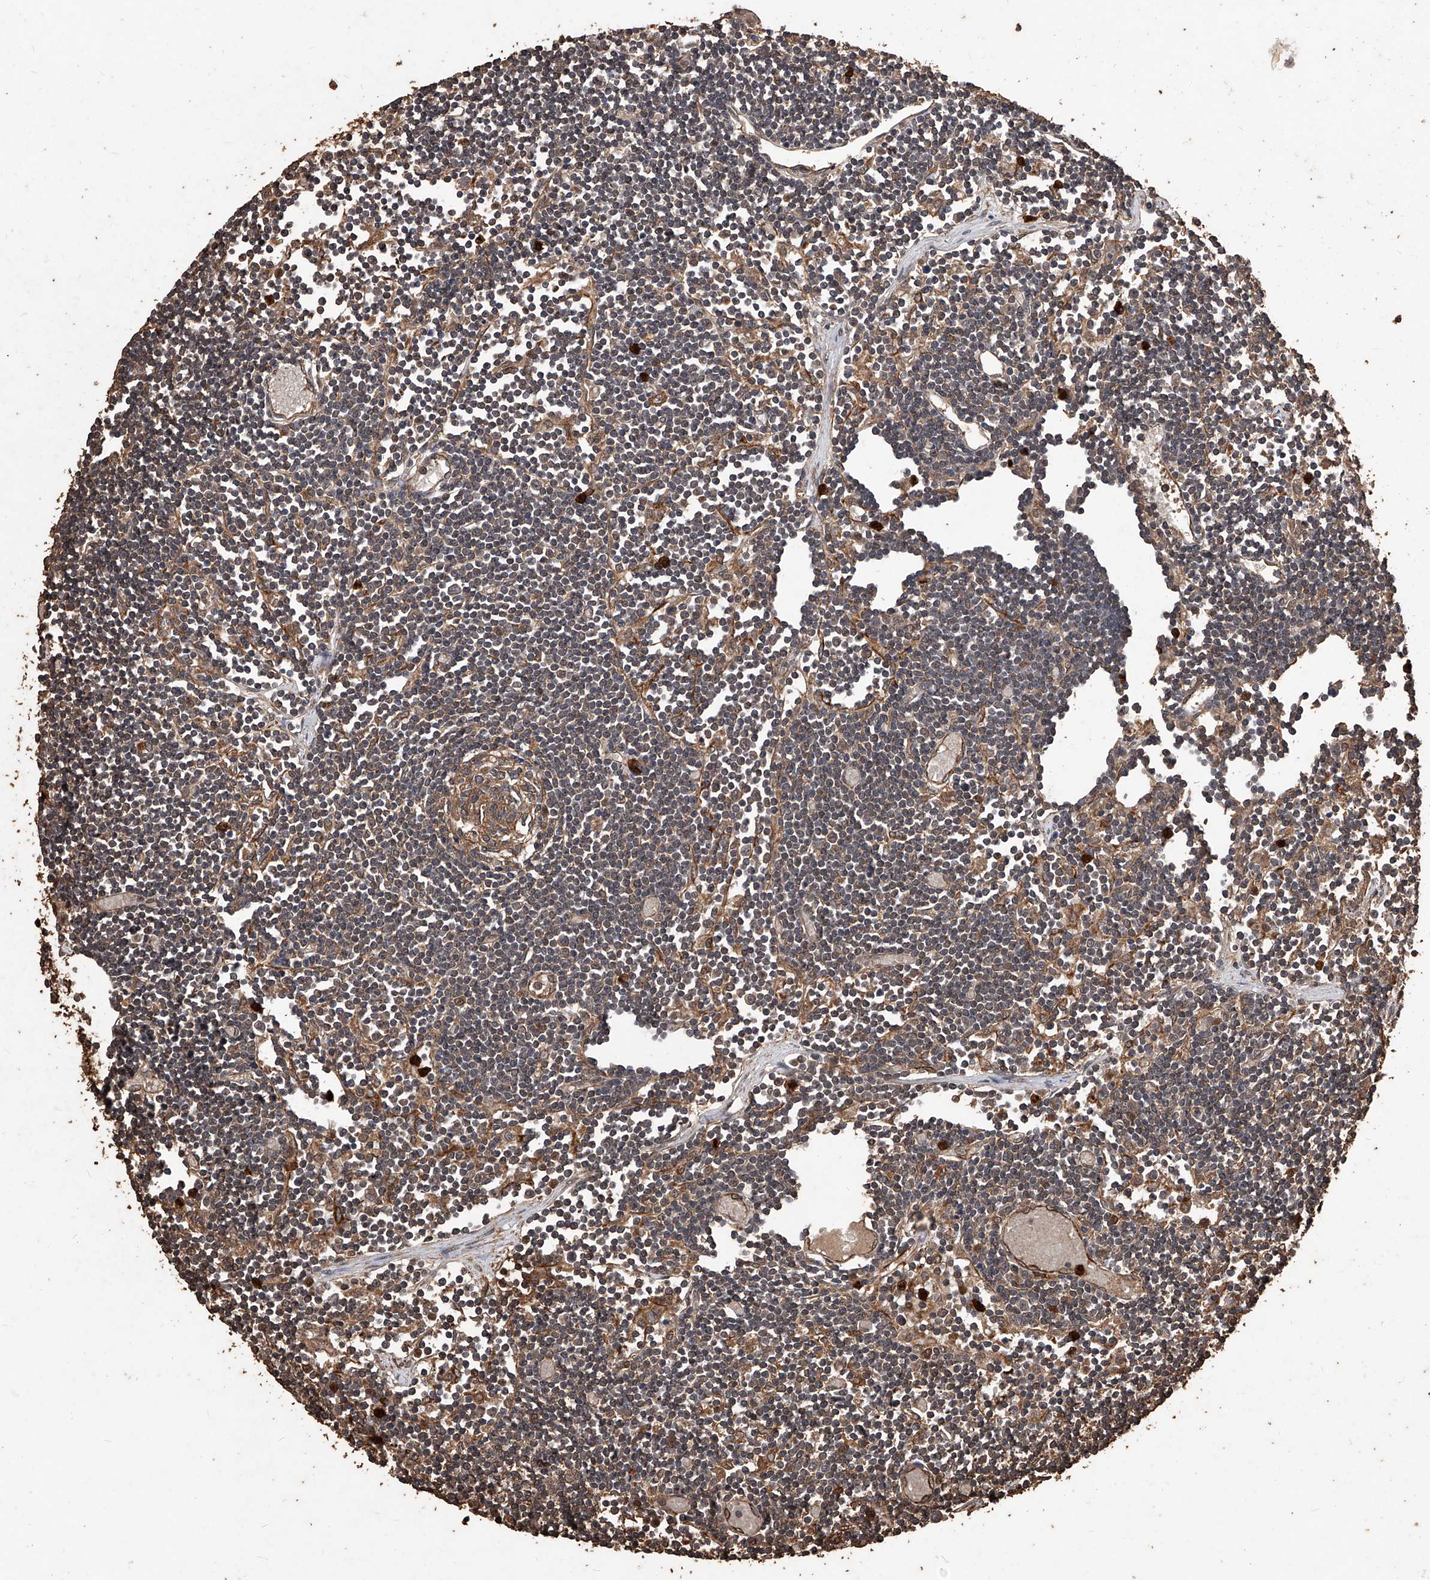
{"staining": {"intensity": "moderate", "quantity": ">75%", "location": "cytoplasmic/membranous"}, "tissue": "lymph node", "cell_type": "Germinal center cells", "image_type": "normal", "snomed": [{"axis": "morphology", "description": "Normal tissue, NOS"}, {"axis": "topography", "description": "Lymph node"}], "caption": "High-power microscopy captured an IHC histopathology image of benign lymph node, revealing moderate cytoplasmic/membranous staining in about >75% of germinal center cells. (DAB (3,3'-diaminobenzidine) IHC, brown staining for protein, blue staining for nuclei).", "gene": "UCP2", "patient": {"sex": "female", "age": 11}}